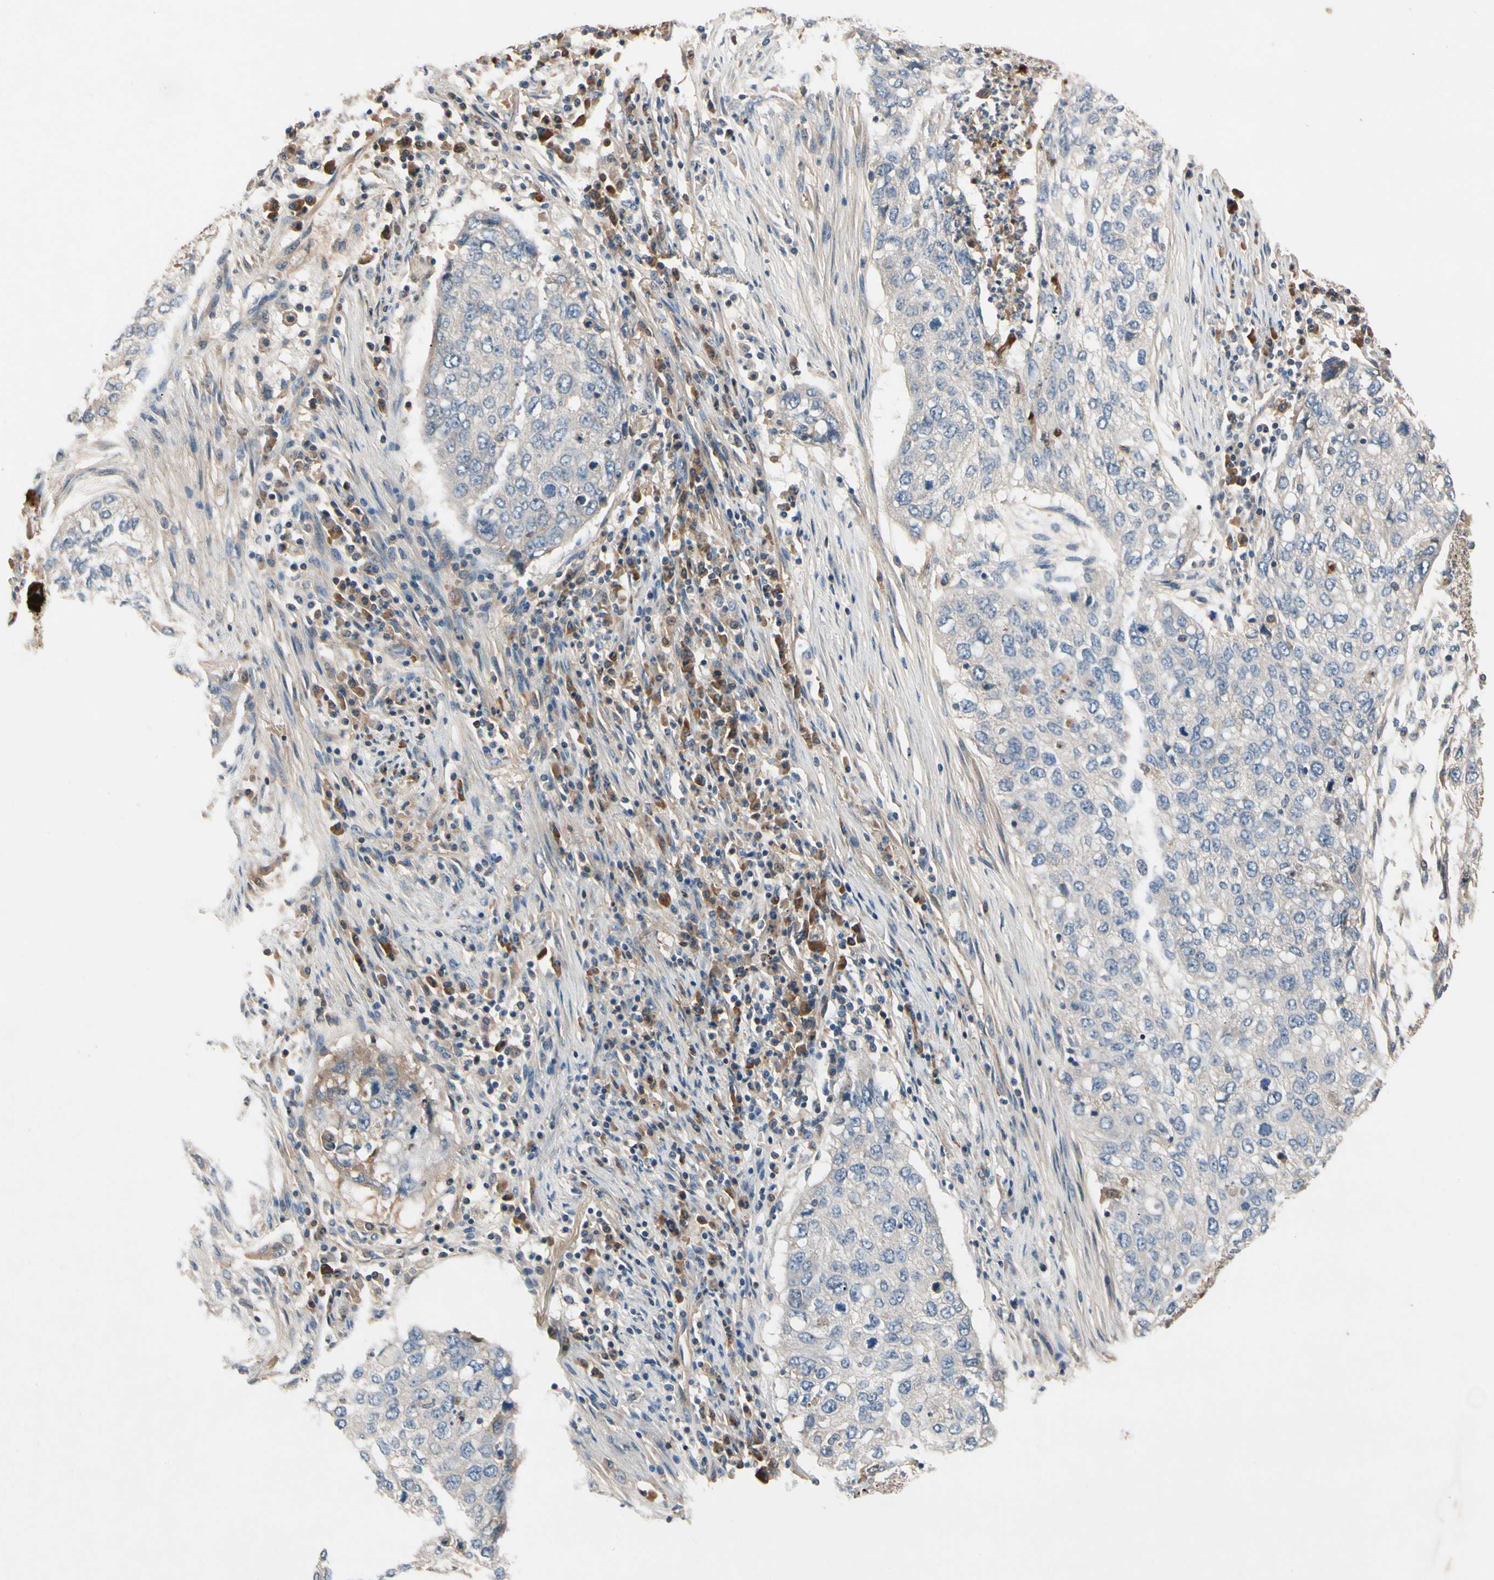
{"staining": {"intensity": "weak", "quantity": "<25%", "location": "cytoplasmic/membranous"}, "tissue": "lung cancer", "cell_type": "Tumor cells", "image_type": "cancer", "snomed": [{"axis": "morphology", "description": "Squamous cell carcinoma, NOS"}, {"axis": "topography", "description": "Lung"}], "caption": "Immunohistochemical staining of lung cancer exhibits no significant staining in tumor cells.", "gene": "IL1RL1", "patient": {"sex": "female", "age": 63}}